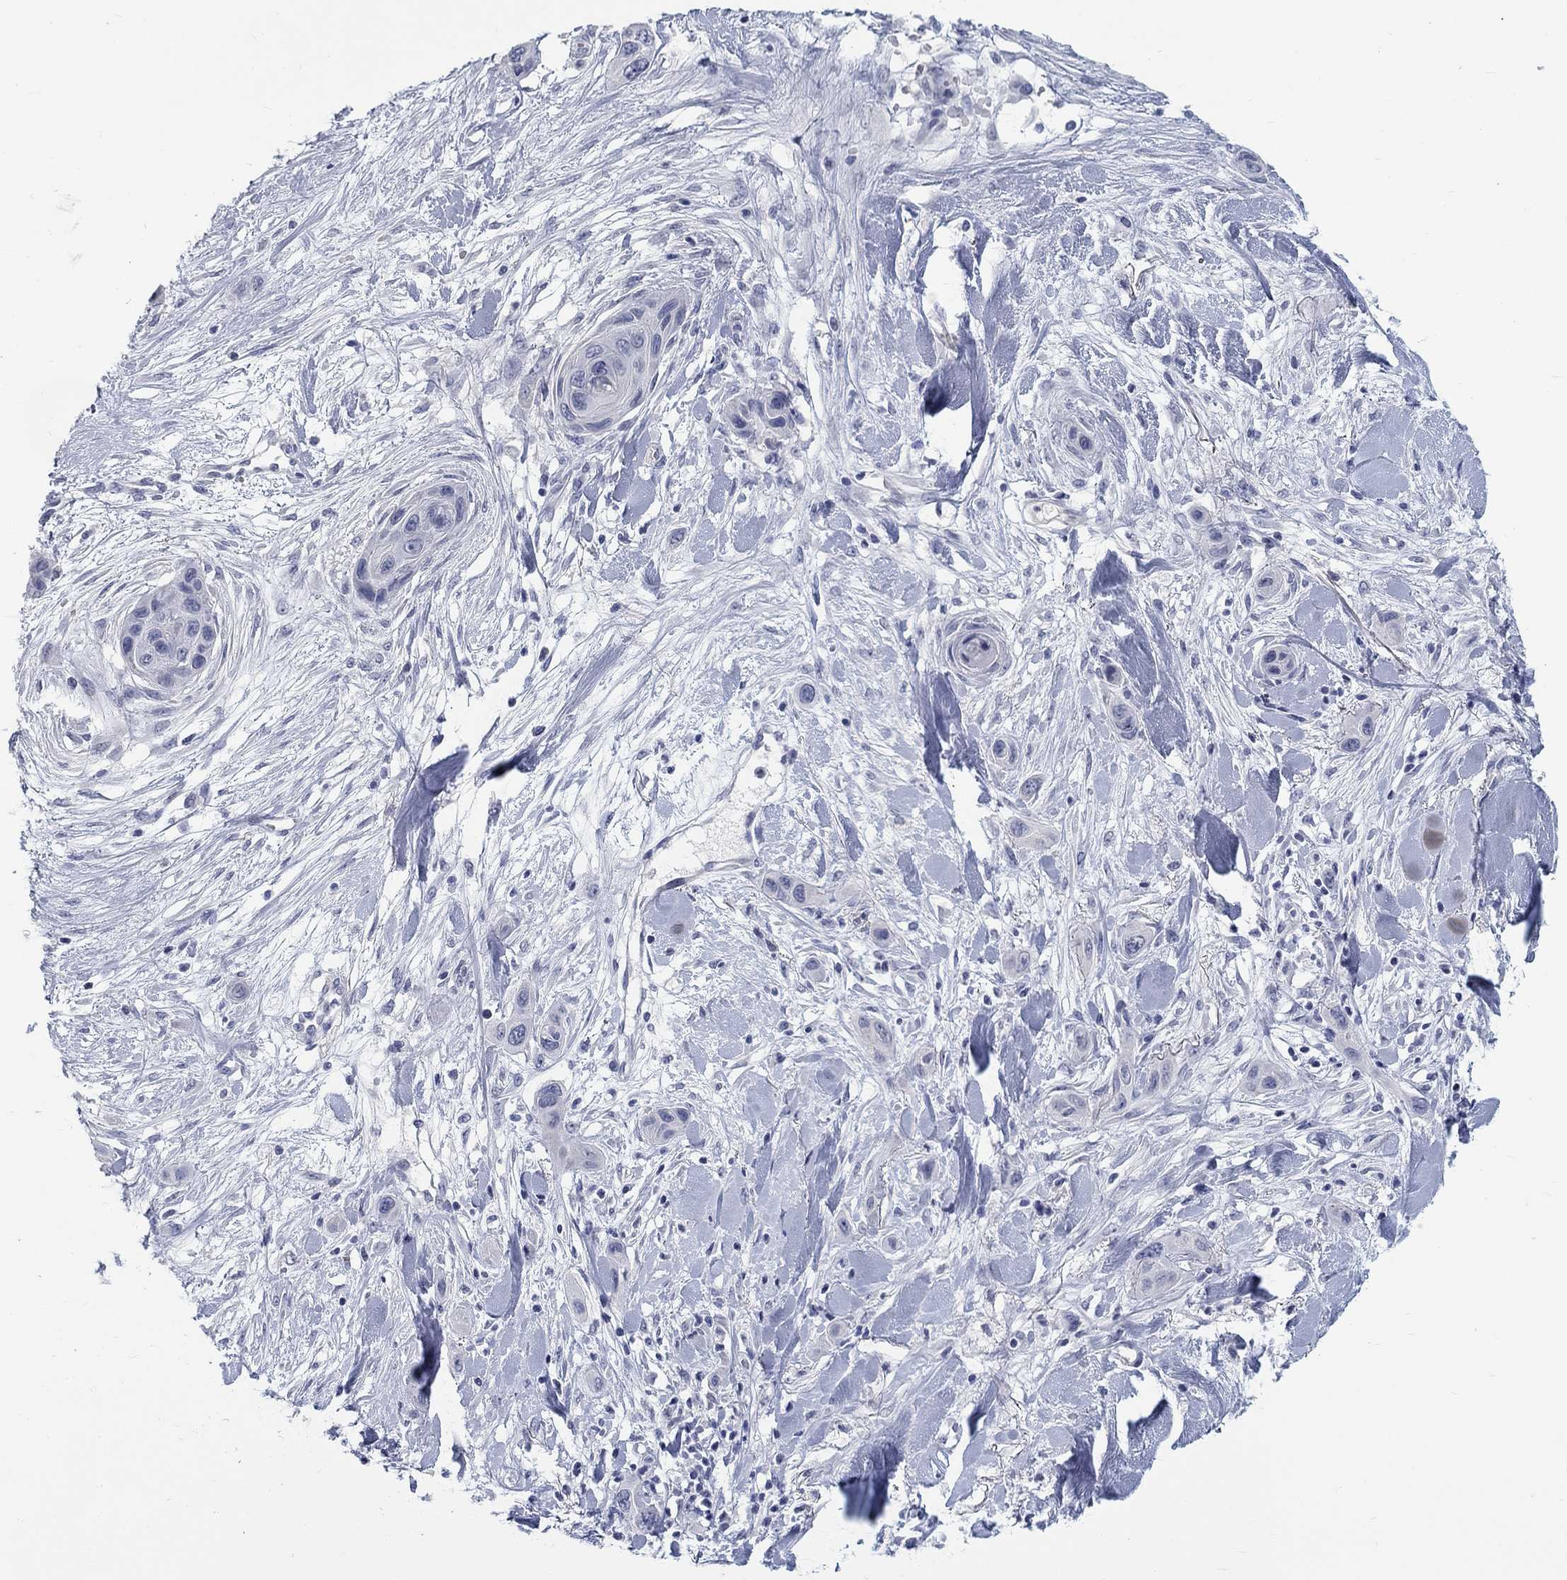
{"staining": {"intensity": "negative", "quantity": "none", "location": "none"}, "tissue": "skin cancer", "cell_type": "Tumor cells", "image_type": "cancer", "snomed": [{"axis": "morphology", "description": "Squamous cell carcinoma, NOS"}, {"axis": "topography", "description": "Skin"}], "caption": "IHC image of neoplastic tissue: human skin squamous cell carcinoma stained with DAB (3,3'-diaminobenzidine) demonstrates no significant protein staining in tumor cells.", "gene": "ELAVL4", "patient": {"sex": "male", "age": 79}}